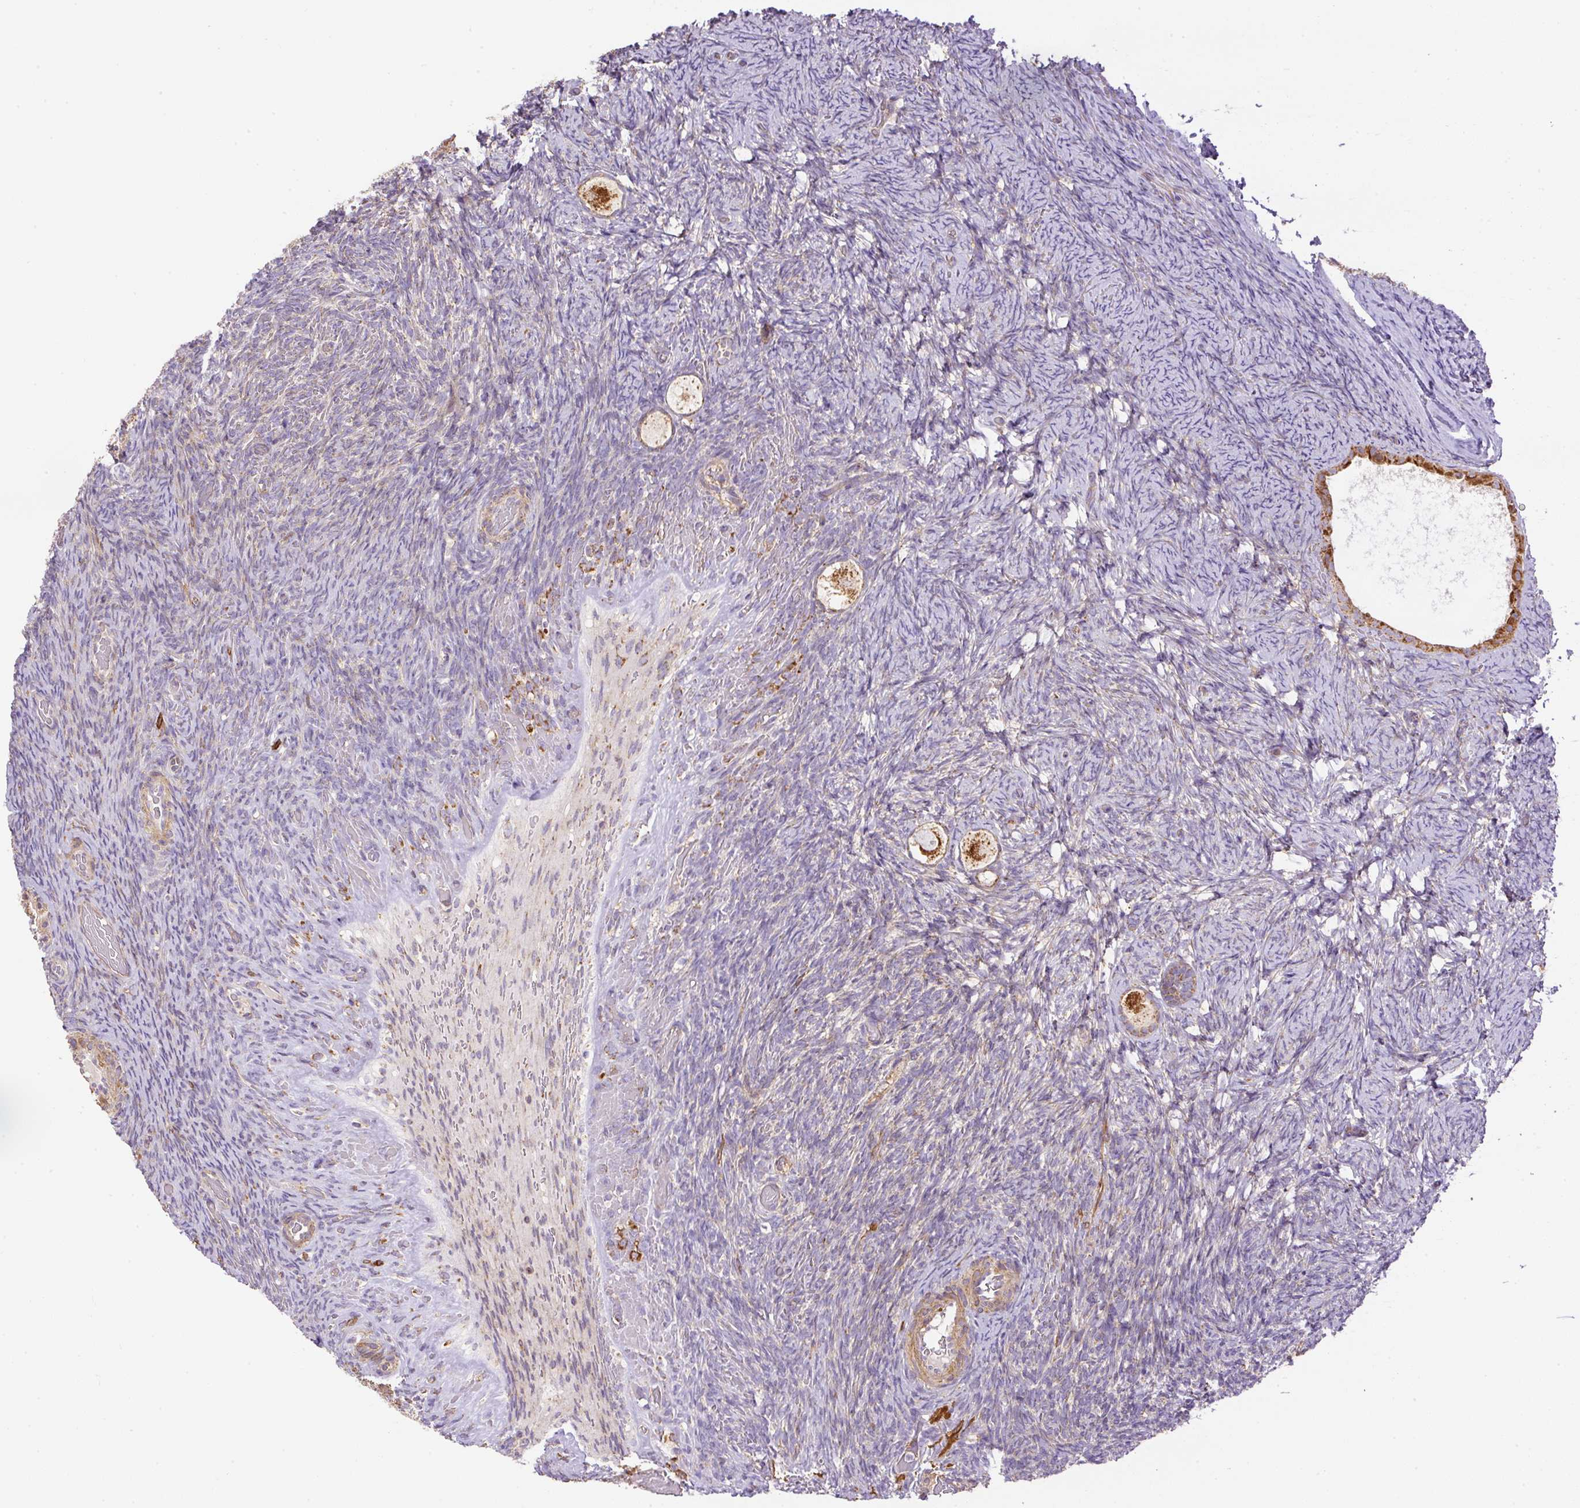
{"staining": {"intensity": "strong", "quantity": ">75%", "location": "cytoplasmic/membranous"}, "tissue": "ovary", "cell_type": "Follicle cells", "image_type": "normal", "snomed": [{"axis": "morphology", "description": "Normal tissue, NOS"}, {"axis": "topography", "description": "Ovary"}], "caption": "Follicle cells display high levels of strong cytoplasmic/membranous positivity in approximately >75% of cells in unremarkable human ovary.", "gene": "NDUFAF2", "patient": {"sex": "female", "age": 34}}